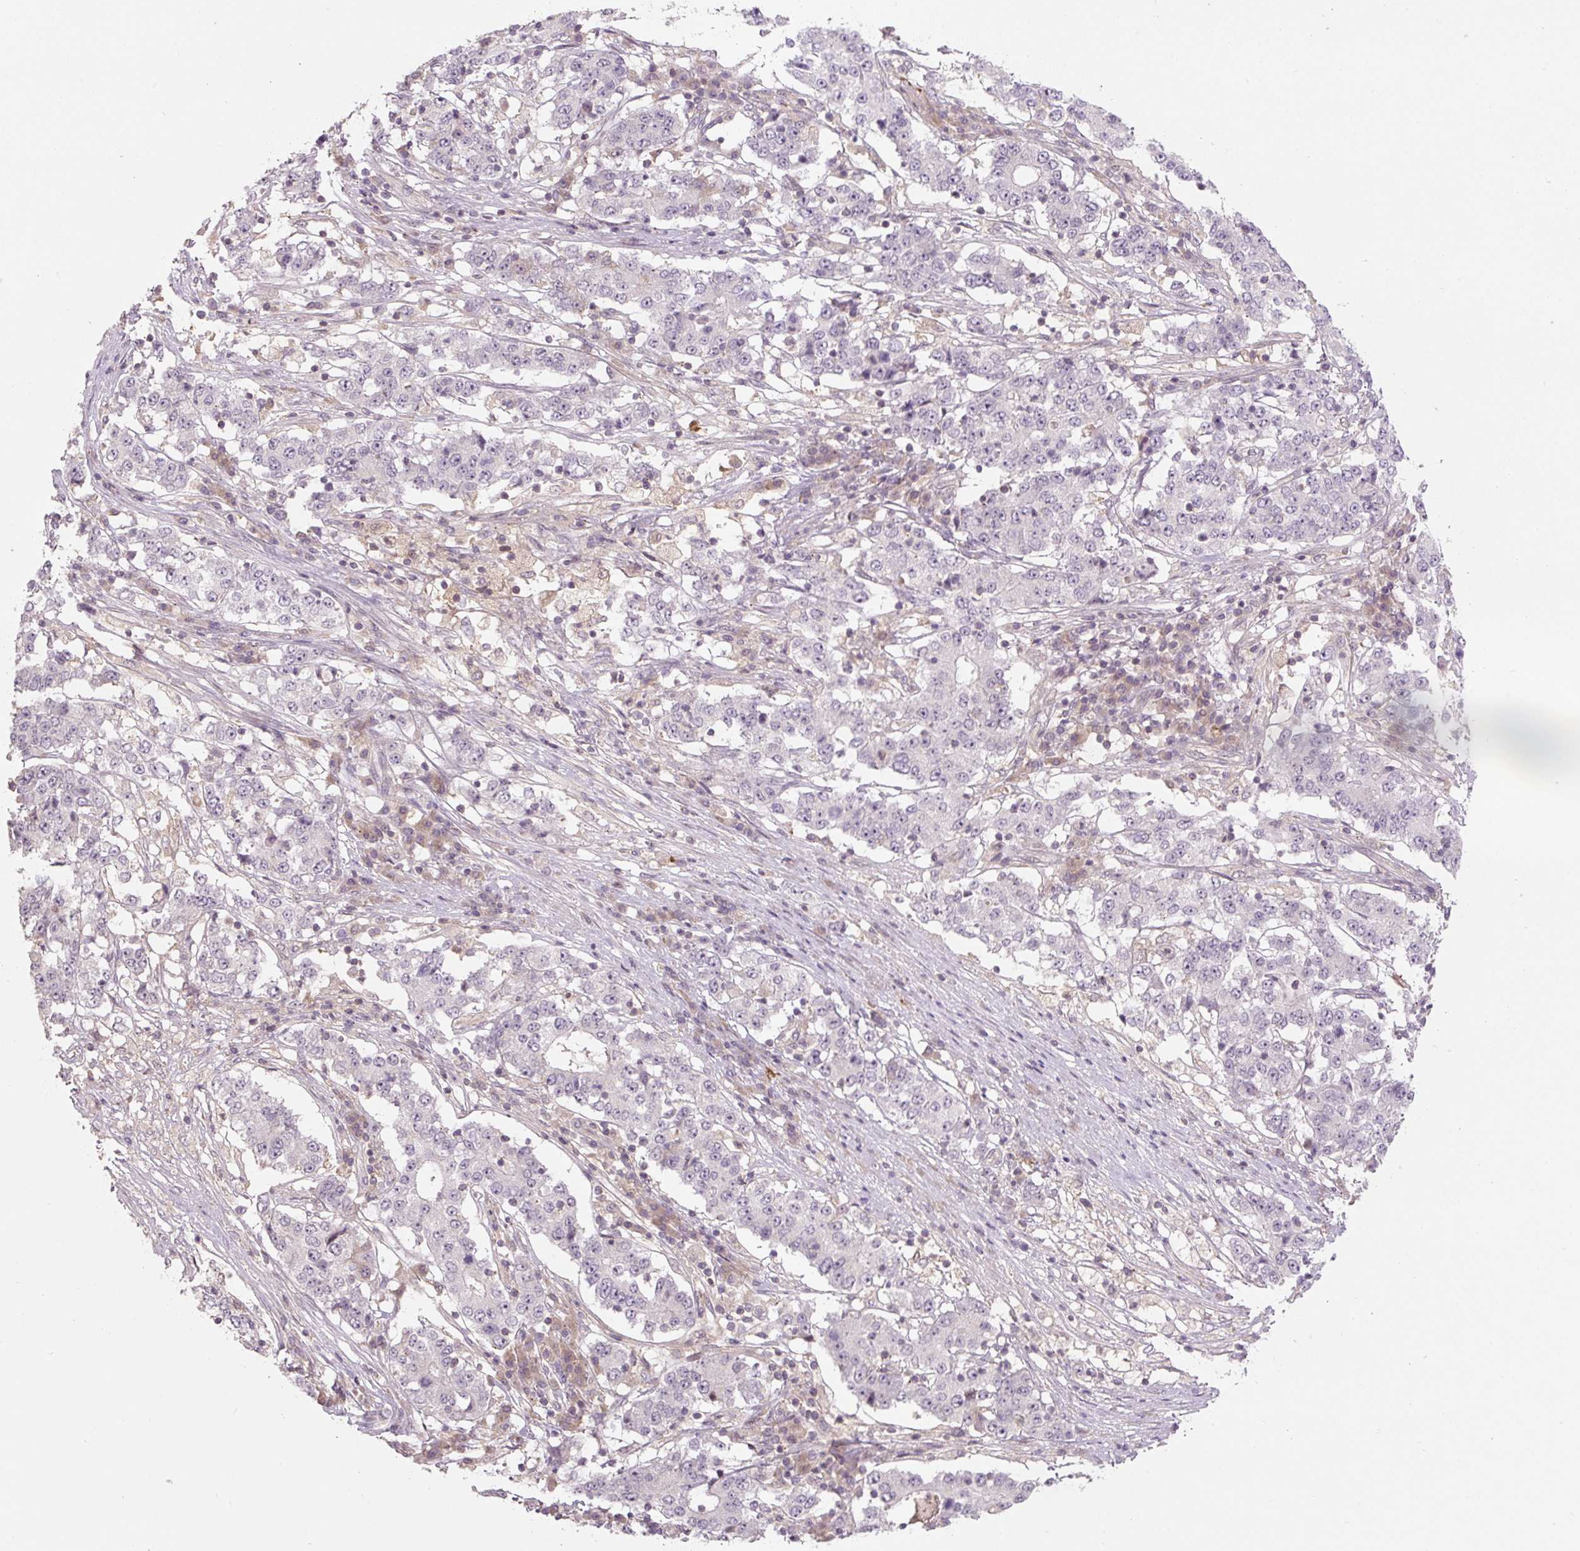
{"staining": {"intensity": "negative", "quantity": "none", "location": "none"}, "tissue": "stomach cancer", "cell_type": "Tumor cells", "image_type": "cancer", "snomed": [{"axis": "morphology", "description": "Adenocarcinoma, NOS"}, {"axis": "topography", "description": "Stomach"}], "caption": "Adenocarcinoma (stomach) was stained to show a protein in brown. There is no significant staining in tumor cells.", "gene": "C2orf73", "patient": {"sex": "male", "age": 59}}